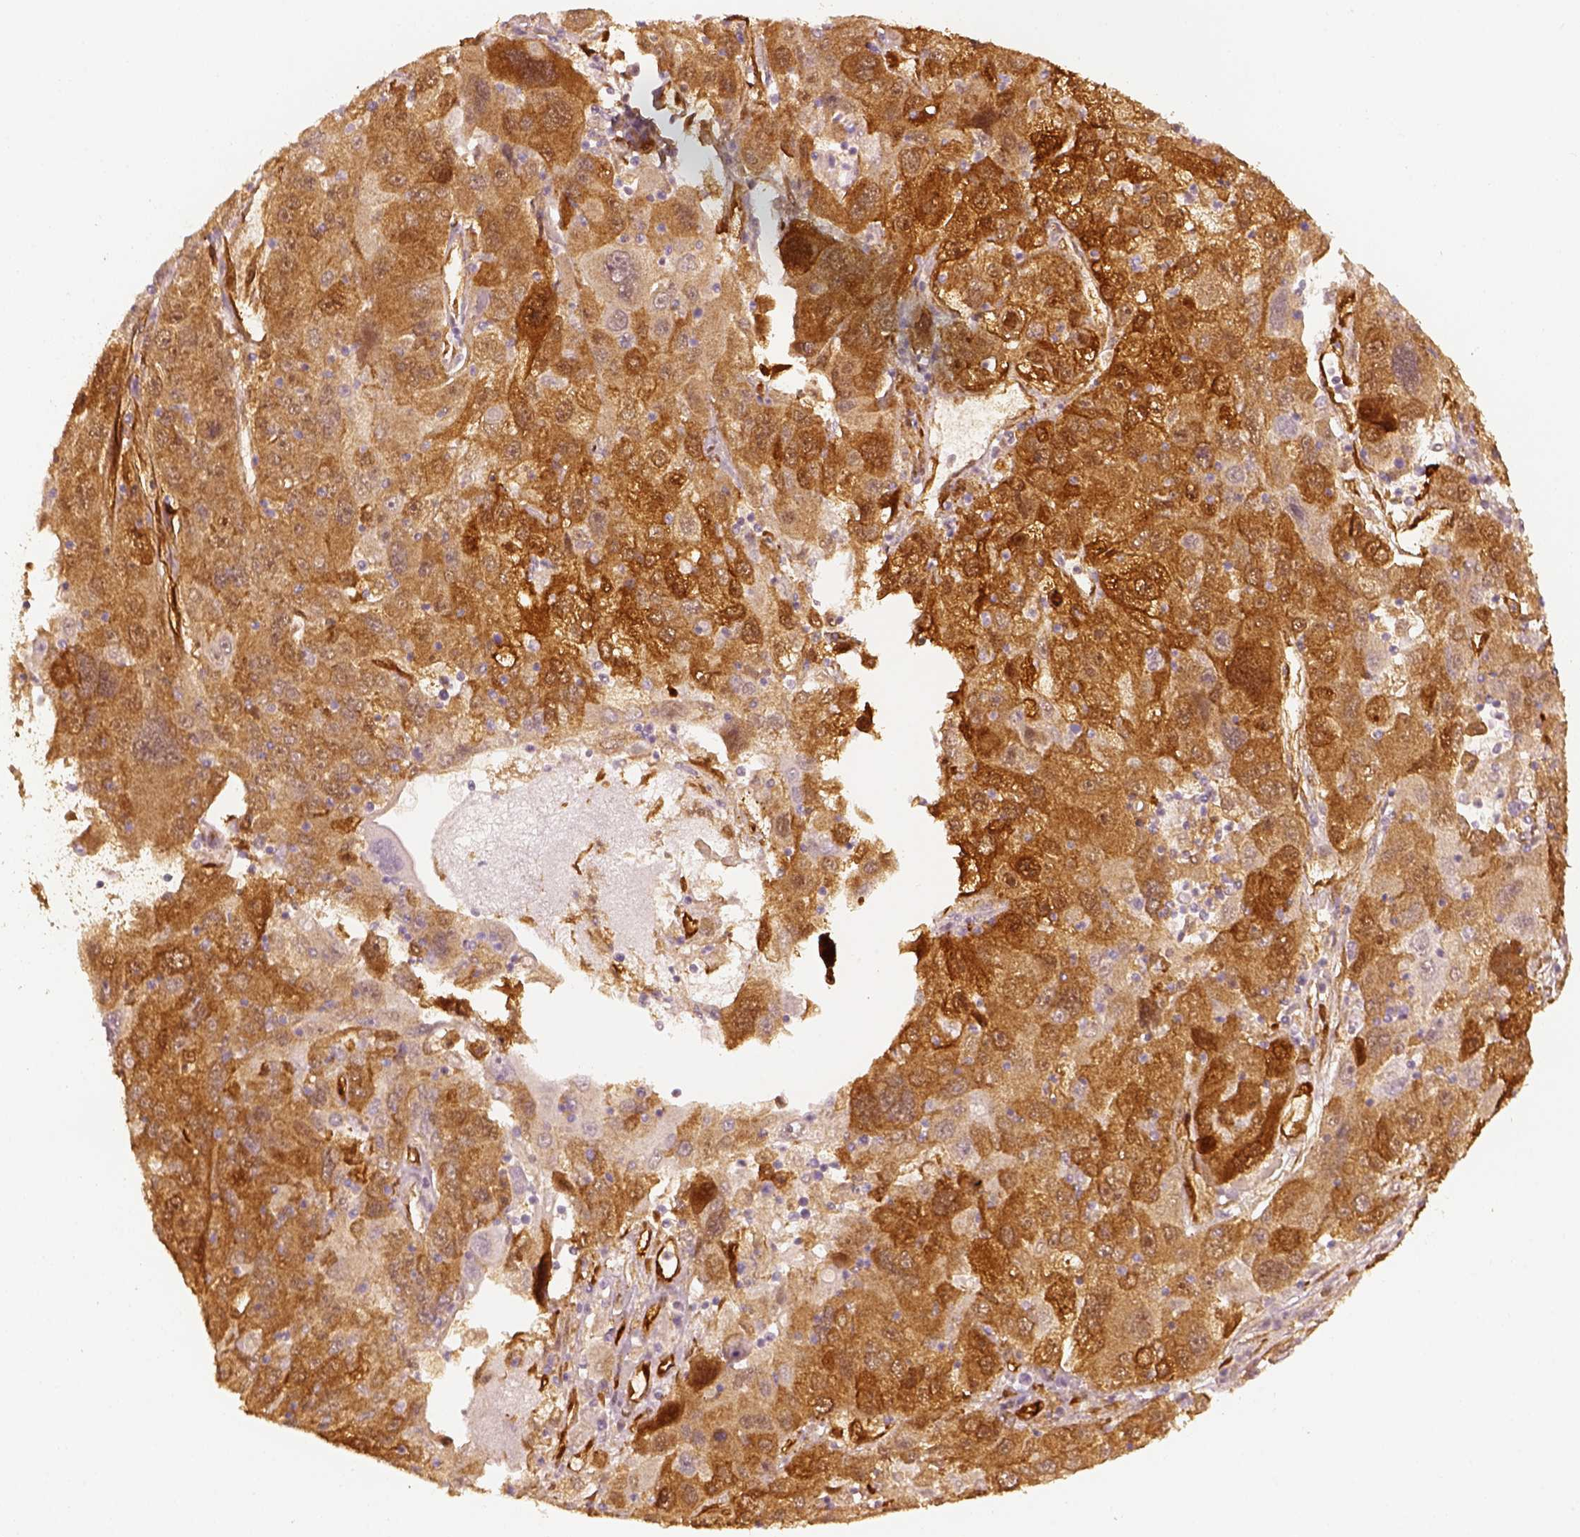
{"staining": {"intensity": "strong", "quantity": ">75%", "location": "cytoplasmic/membranous"}, "tissue": "stomach cancer", "cell_type": "Tumor cells", "image_type": "cancer", "snomed": [{"axis": "morphology", "description": "Adenocarcinoma, NOS"}, {"axis": "topography", "description": "Stomach"}], "caption": "Stomach cancer (adenocarcinoma) stained for a protein demonstrates strong cytoplasmic/membranous positivity in tumor cells.", "gene": "FSCN1", "patient": {"sex": "male", "age": 56}}